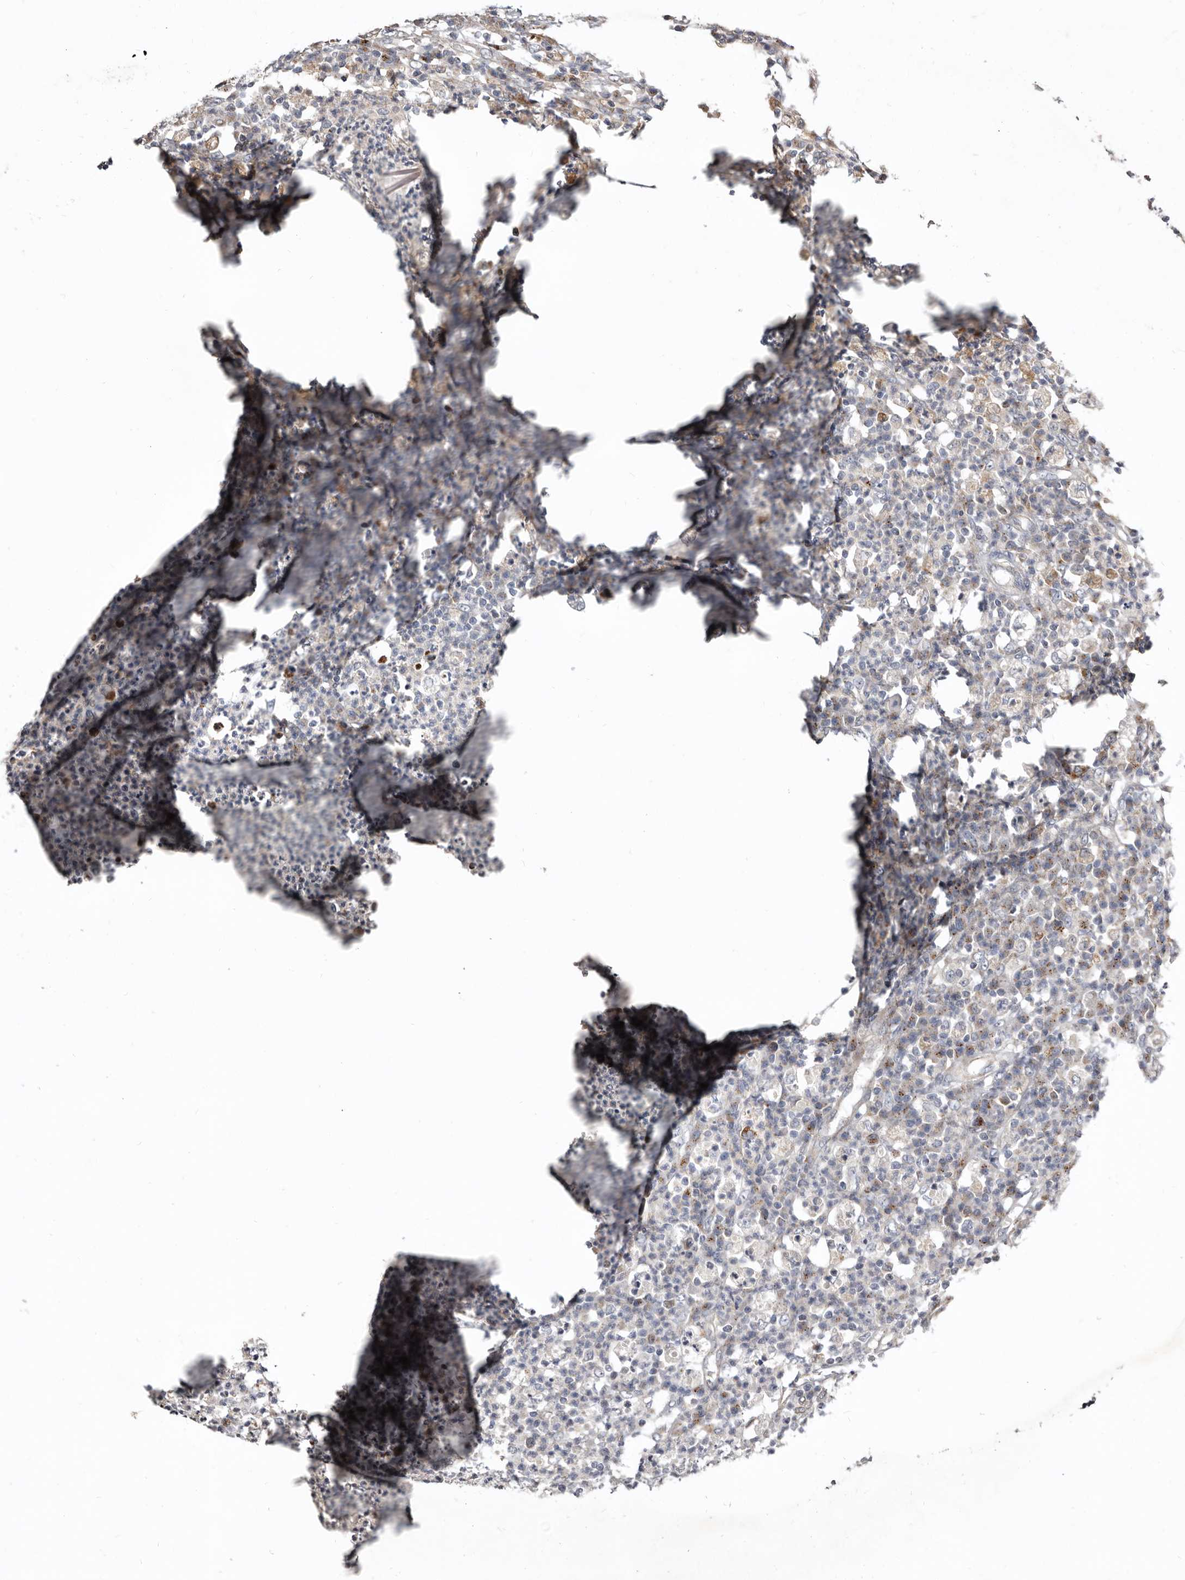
{"staining": {"intensity": "negative", "quantity": "none", "location": "none"}, "tissue": "colorectal cancer", "cell_type": "Tumor cells", "image_type": "cancer", "snomed": [{"axis": "morphology", "description": "Adenocarcinoma, NOS"}, {"axis": "topography", "description": "Colon"}], "caption": "This is a image of immunohistochemistry (IHC) staining of colorectal cancer (adenocarcinoma), which shows no staining in tumor cells. (DAB immunohistochemistry, high magnification).", "gene": "SMC4", "patient": {"sex": "male", "age": 83}}